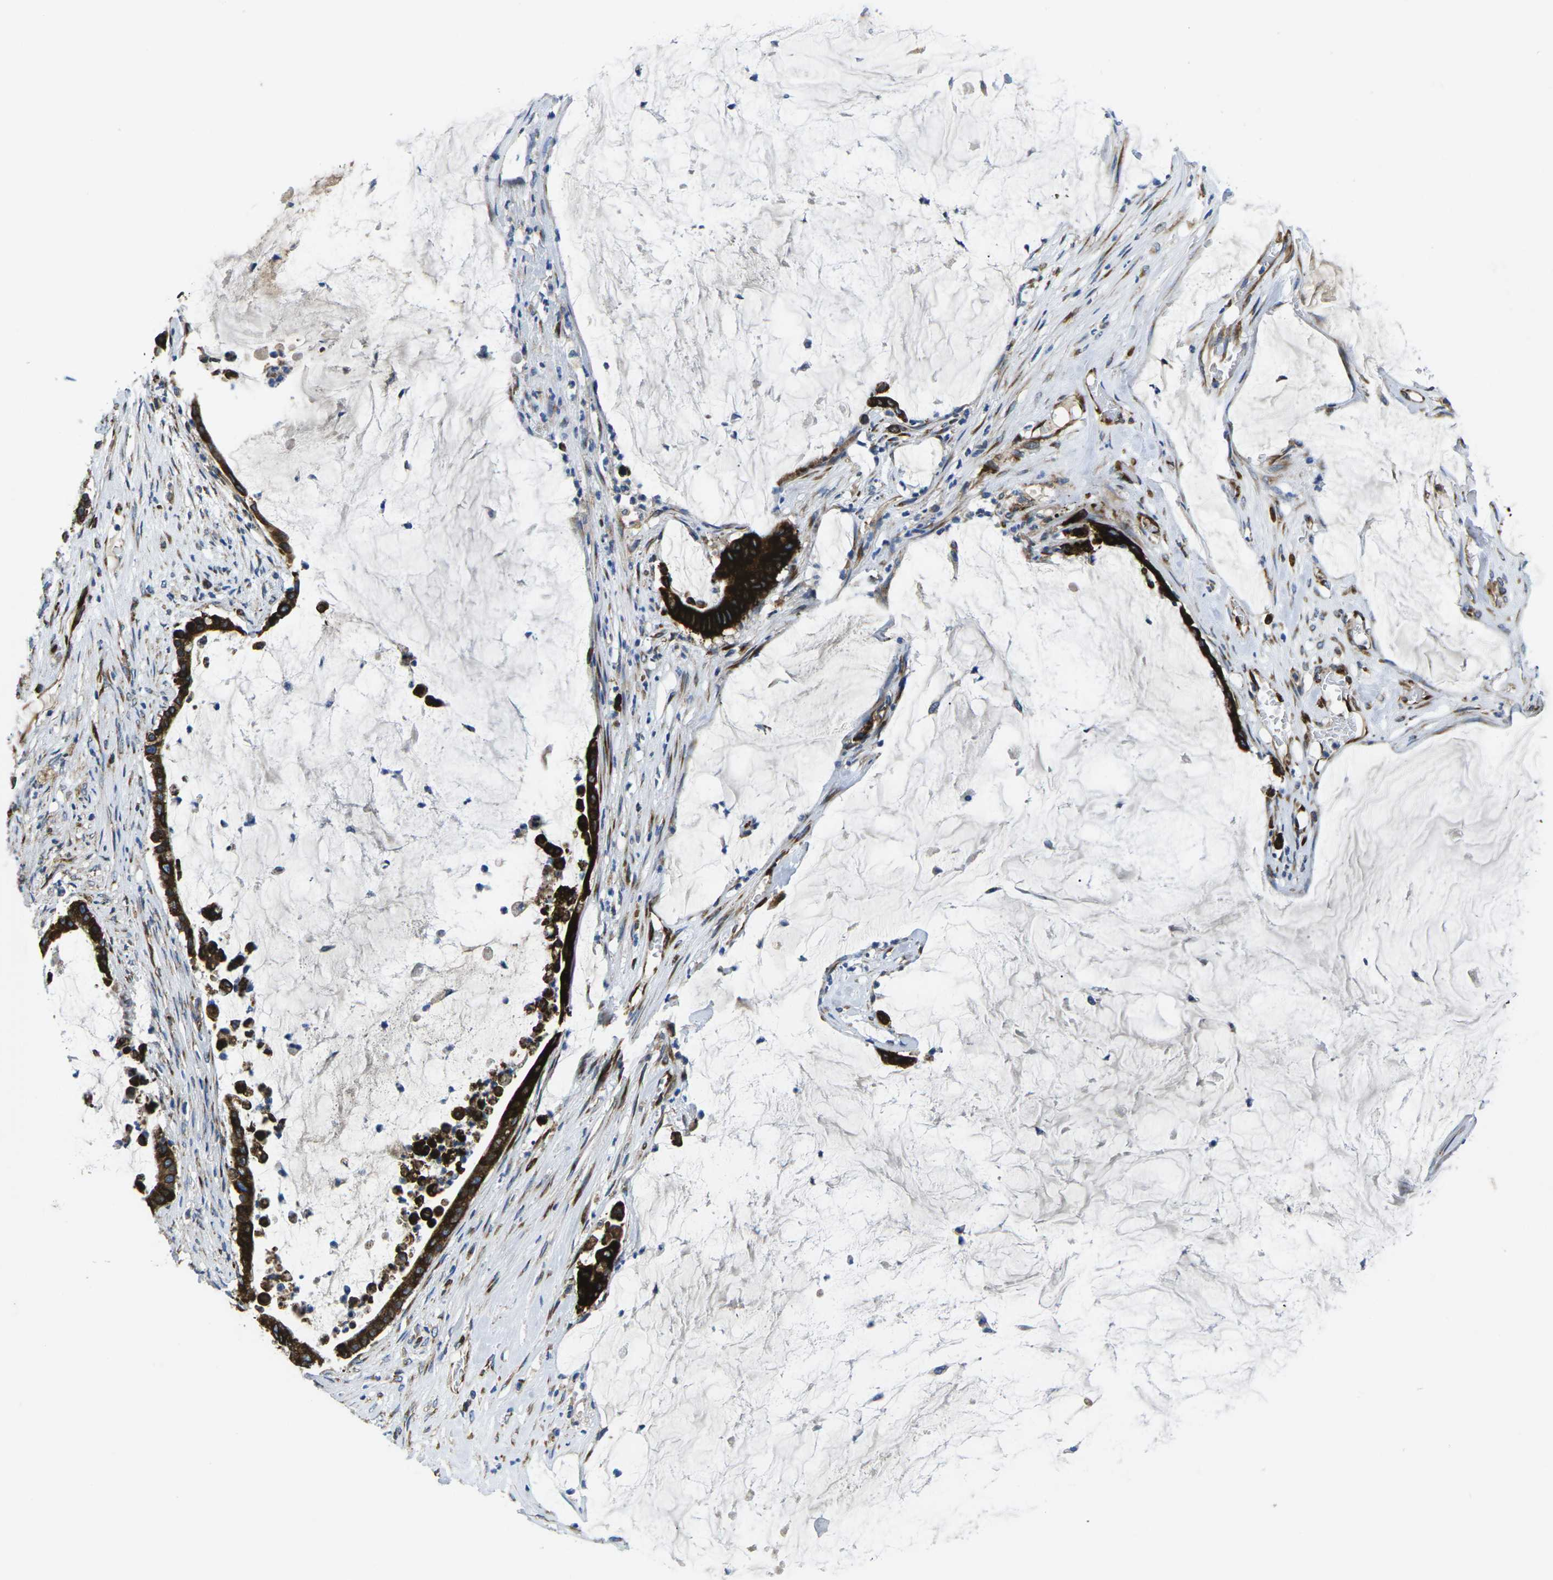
{"staining": {"intensity": "strong", "quantity": ">75%", "location": "cytoplasmic/membranous"}, "tissue": "pancreatic cancer", "cell_type": "Tumor cells", "image_type": "cancer", "snomed": [{"axis": "morphology", "description": "Adenocarcinoma, NOS"}, {"axis": "topography", "description": "Pancreas"}], "caption": "IHC micrograph of human pancreatic cancer stained for a protein (brown), which exhibits high levels of strong cytoplasmic/membranous positivity in about >75% of tumor cells.", "gene": "PDZD8", "patient": {"sex": "male", "age": 41}}